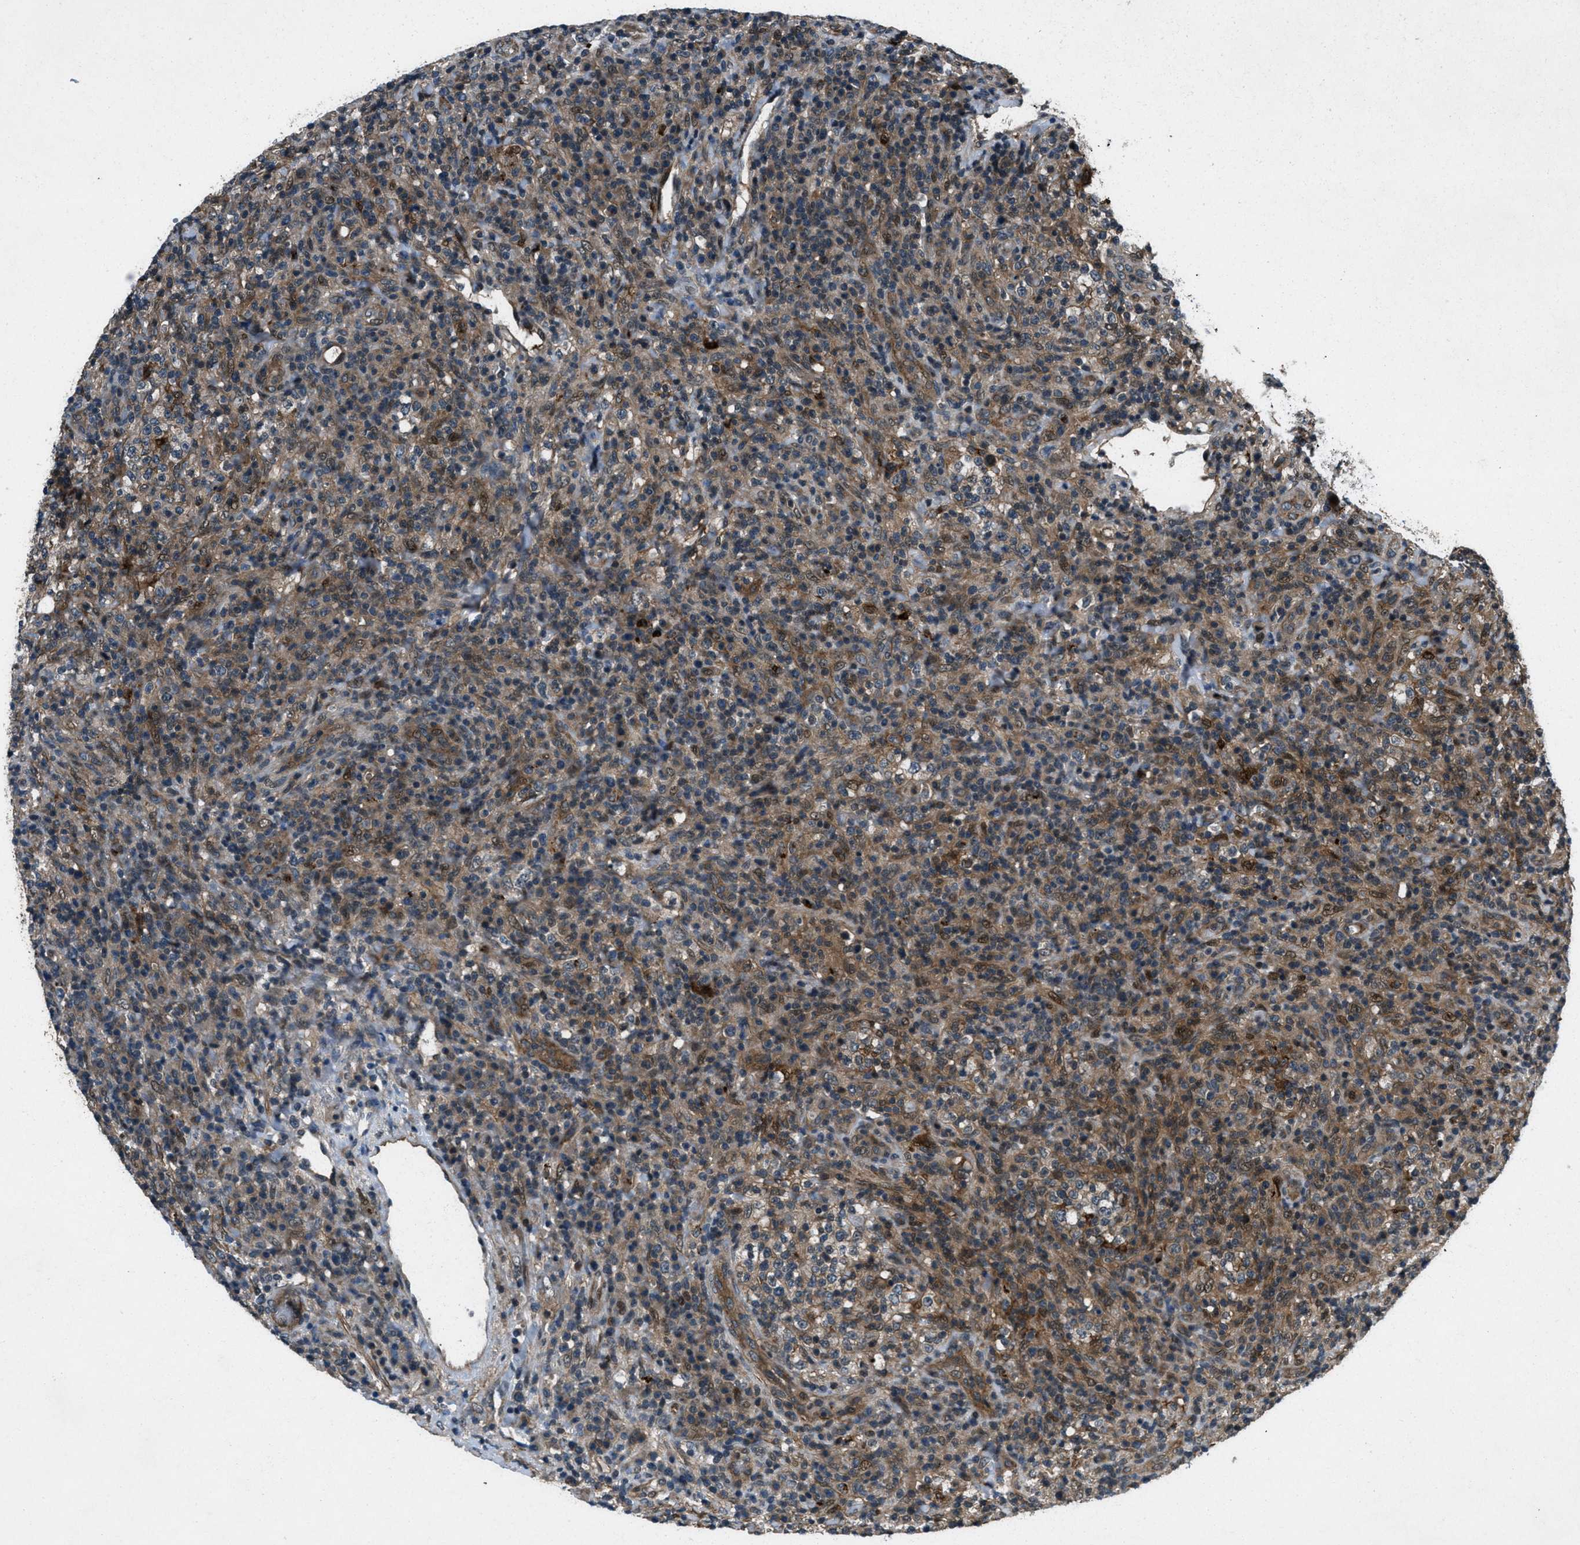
{"staining": {"intensity": "moderate", "quantity": ">75%", "location": "cytoplasmic/membranous"}, "tissue": "lymphoma", "cell_type": "Tumor cells", "image_type": "cancer", "snomed": [{"axis": "morphology", "description": "Malignant lymphoma, non-Hodgkin's type, High grade"}, {"axis": "topography", "description": "Lymph node"}], "caption": "Immunohistochemistry (IHC) image of malignant lymphoma, non-Hodgkin's type (high-grade) stained for a protein (brown), which exhibits medium levels of moderate cytoplasmic/membranous expression in about >75% of tumor cells.", "gene": "EPSTI1", "patient": {"sex": "female", "age": 76}}